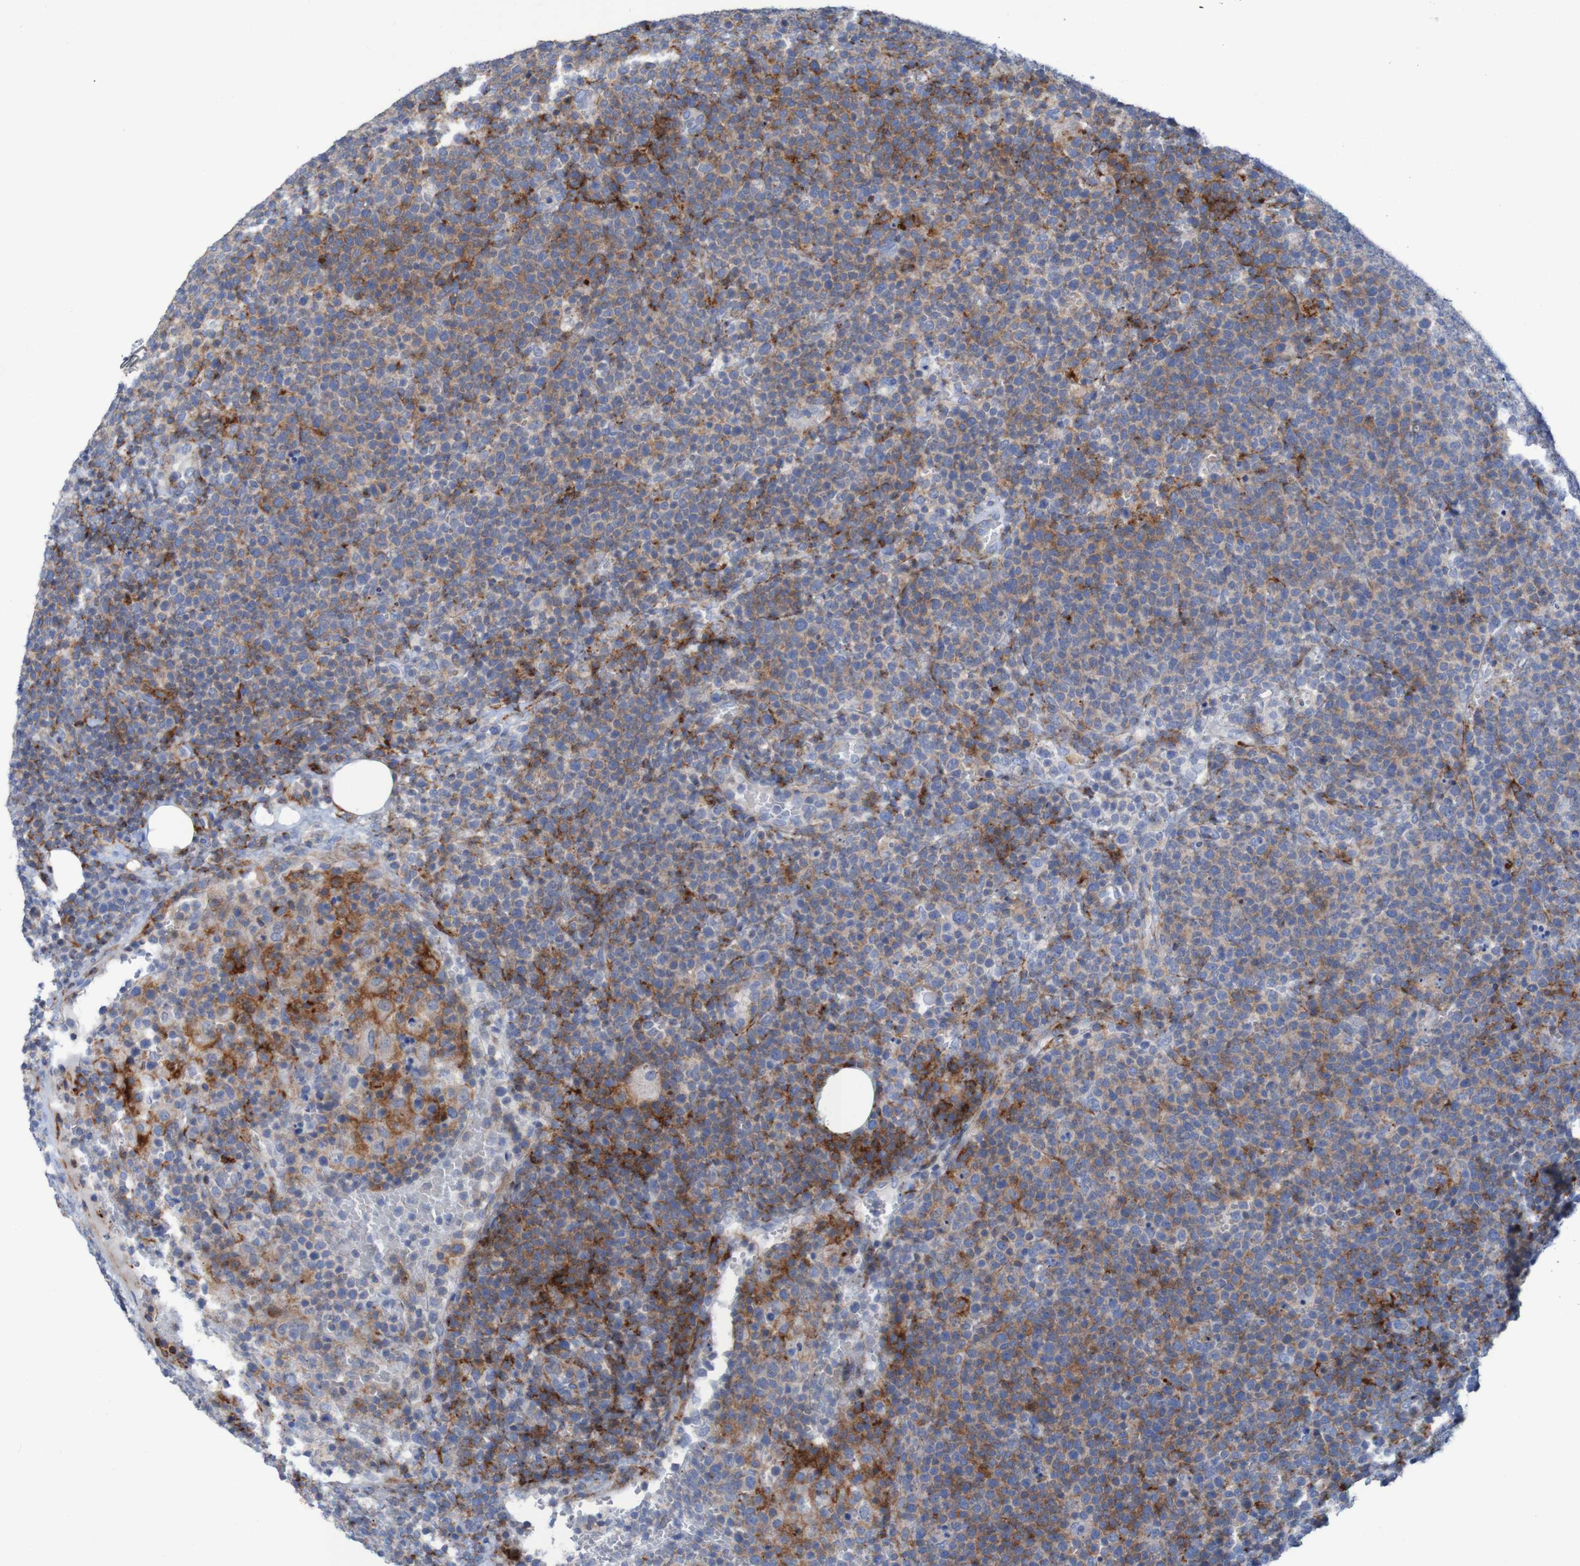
{"staining": {"intensity": "strong", "quantity": "25%-75%", "location": "cytoplasmic/membranous"}, "tissue": "lymphoma", "cell_type": "Tumor cells", "image_type": "cancer", "snomed": [{"axis": "morphology", "description": "Malignant lymphoma, non-Hodgkin's type, High grade"}, {"axis": "topography", "description": "Lymph node"}], "caption": "This is a histology image of immunohistochemistry staining of lymphoma, which shows strong expression in the cytoplasmic/membranous of tumor cells.", "gene": "RNF182", "patient": {"sex": "male", "age": 61}}